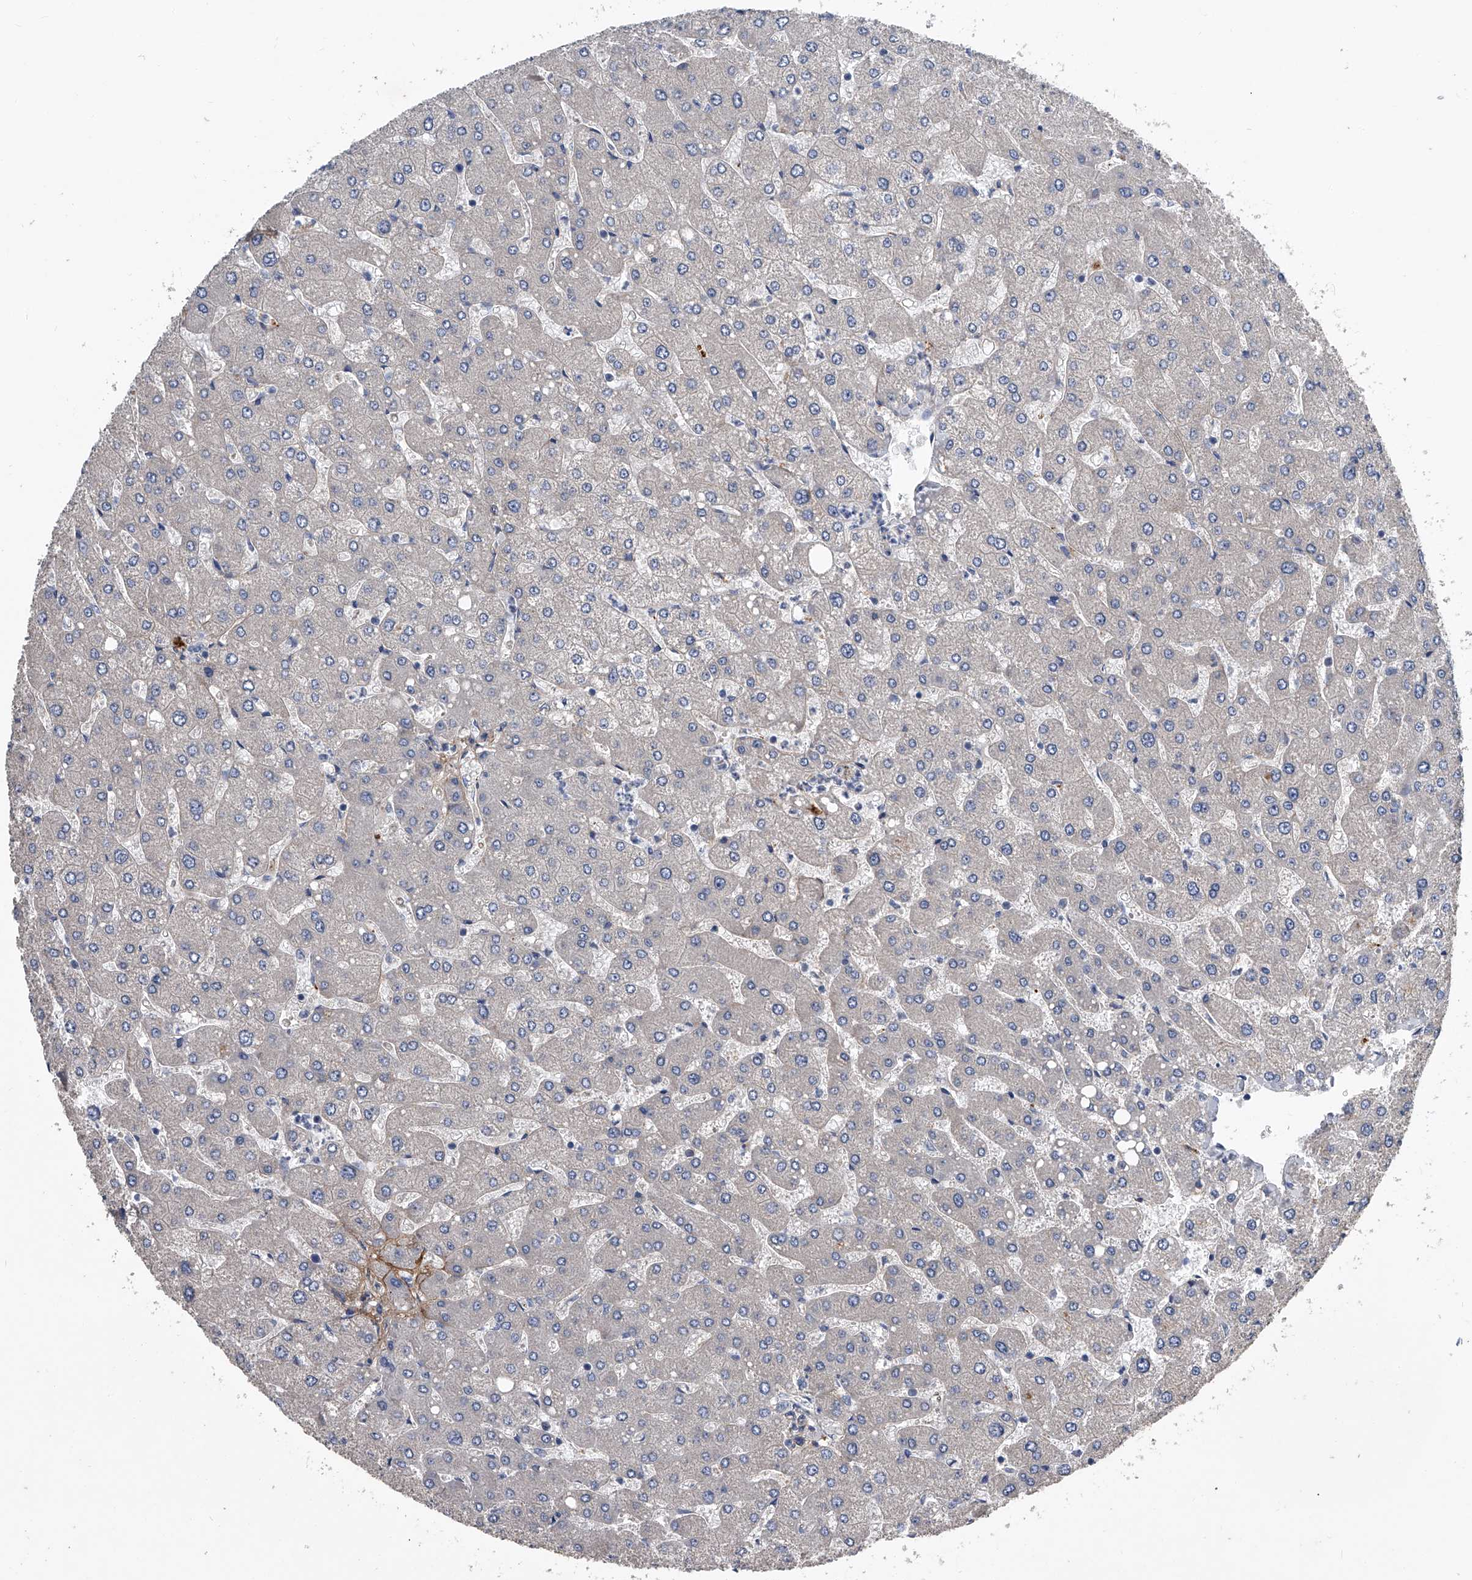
{"staining": {"intensity": "negative", "quantity": "none", "location": "none"}, "tissue": "liver", "cell_type": "Cholangiocytes", "image_type": "normal", "snomed": [{"axis": "morphology", "description": "Normal tissue, NOS"}, {"axis": "topography", "description": "Liver"}], "caption": "A high-resolution photomicrograph shows IHC staining of benign liver, which exhibits no significant positivity in cholangiocytes. (Brightfield microscopy of DAB (3,3'-diaminobenzidine) immunohistochemistry at high magnification).", "gene": "PHACTR1", "patient": {"sex": "male", "age": 55}}